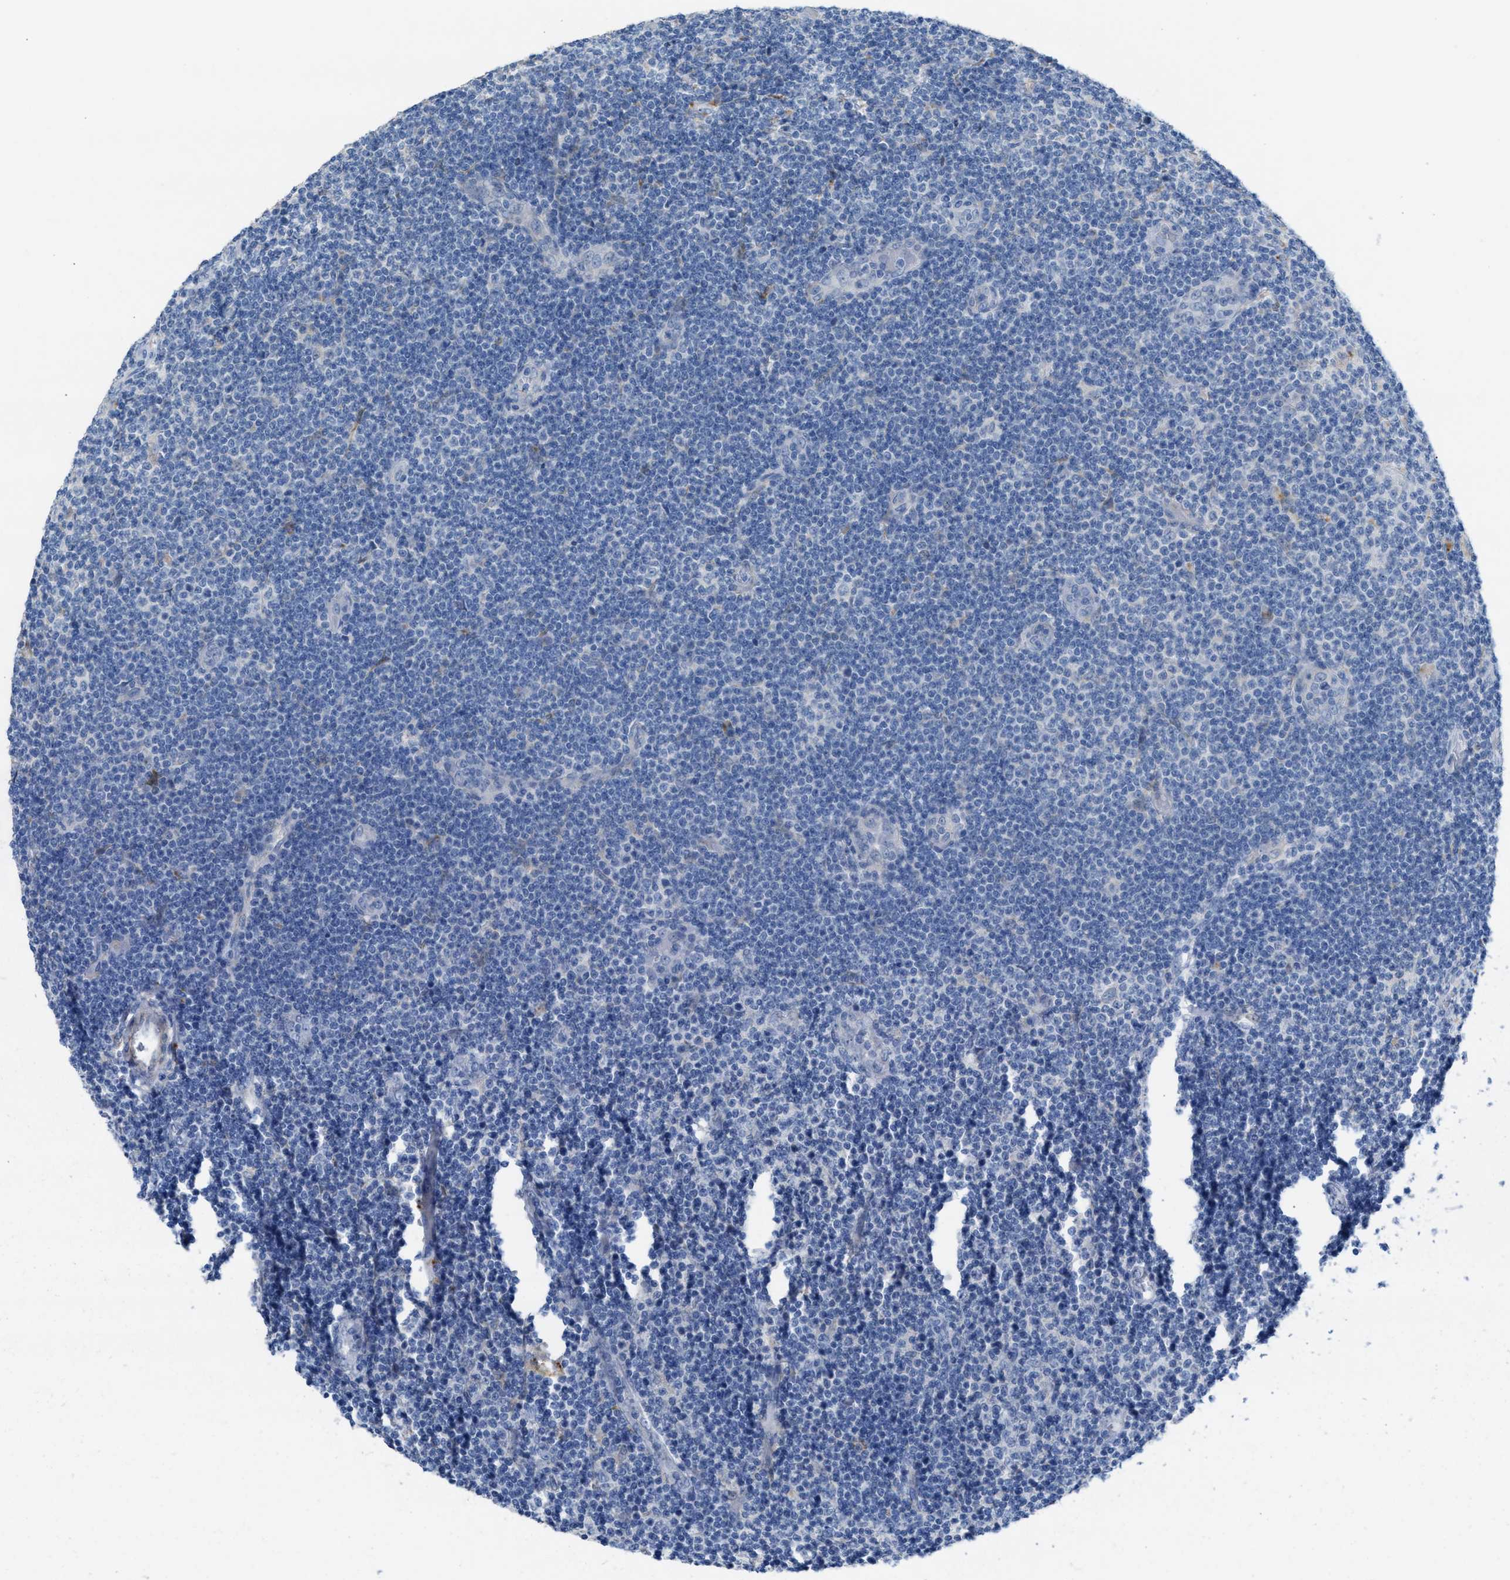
{"staining": {"intensity": "negative", "quantity": "none", "location": "none"}, "tissue": "lymphoma", "cell_type": "Tumor cells", "image_type": "cancer", "snomed": [{"axis": "morphology", "description": "Malignant lymphoma, non-Hodgkin's type, Low grade"}, {"axis": "topography", "description": "Lymph node"}], "caption": "DAB (3,3'-diaminobenzidine) immunohistochemical staining of human lymphoma exhibits no significant staining in tumor cells.", "gene": "ASPA", "patient": {"sex": "male", "age": 83}}